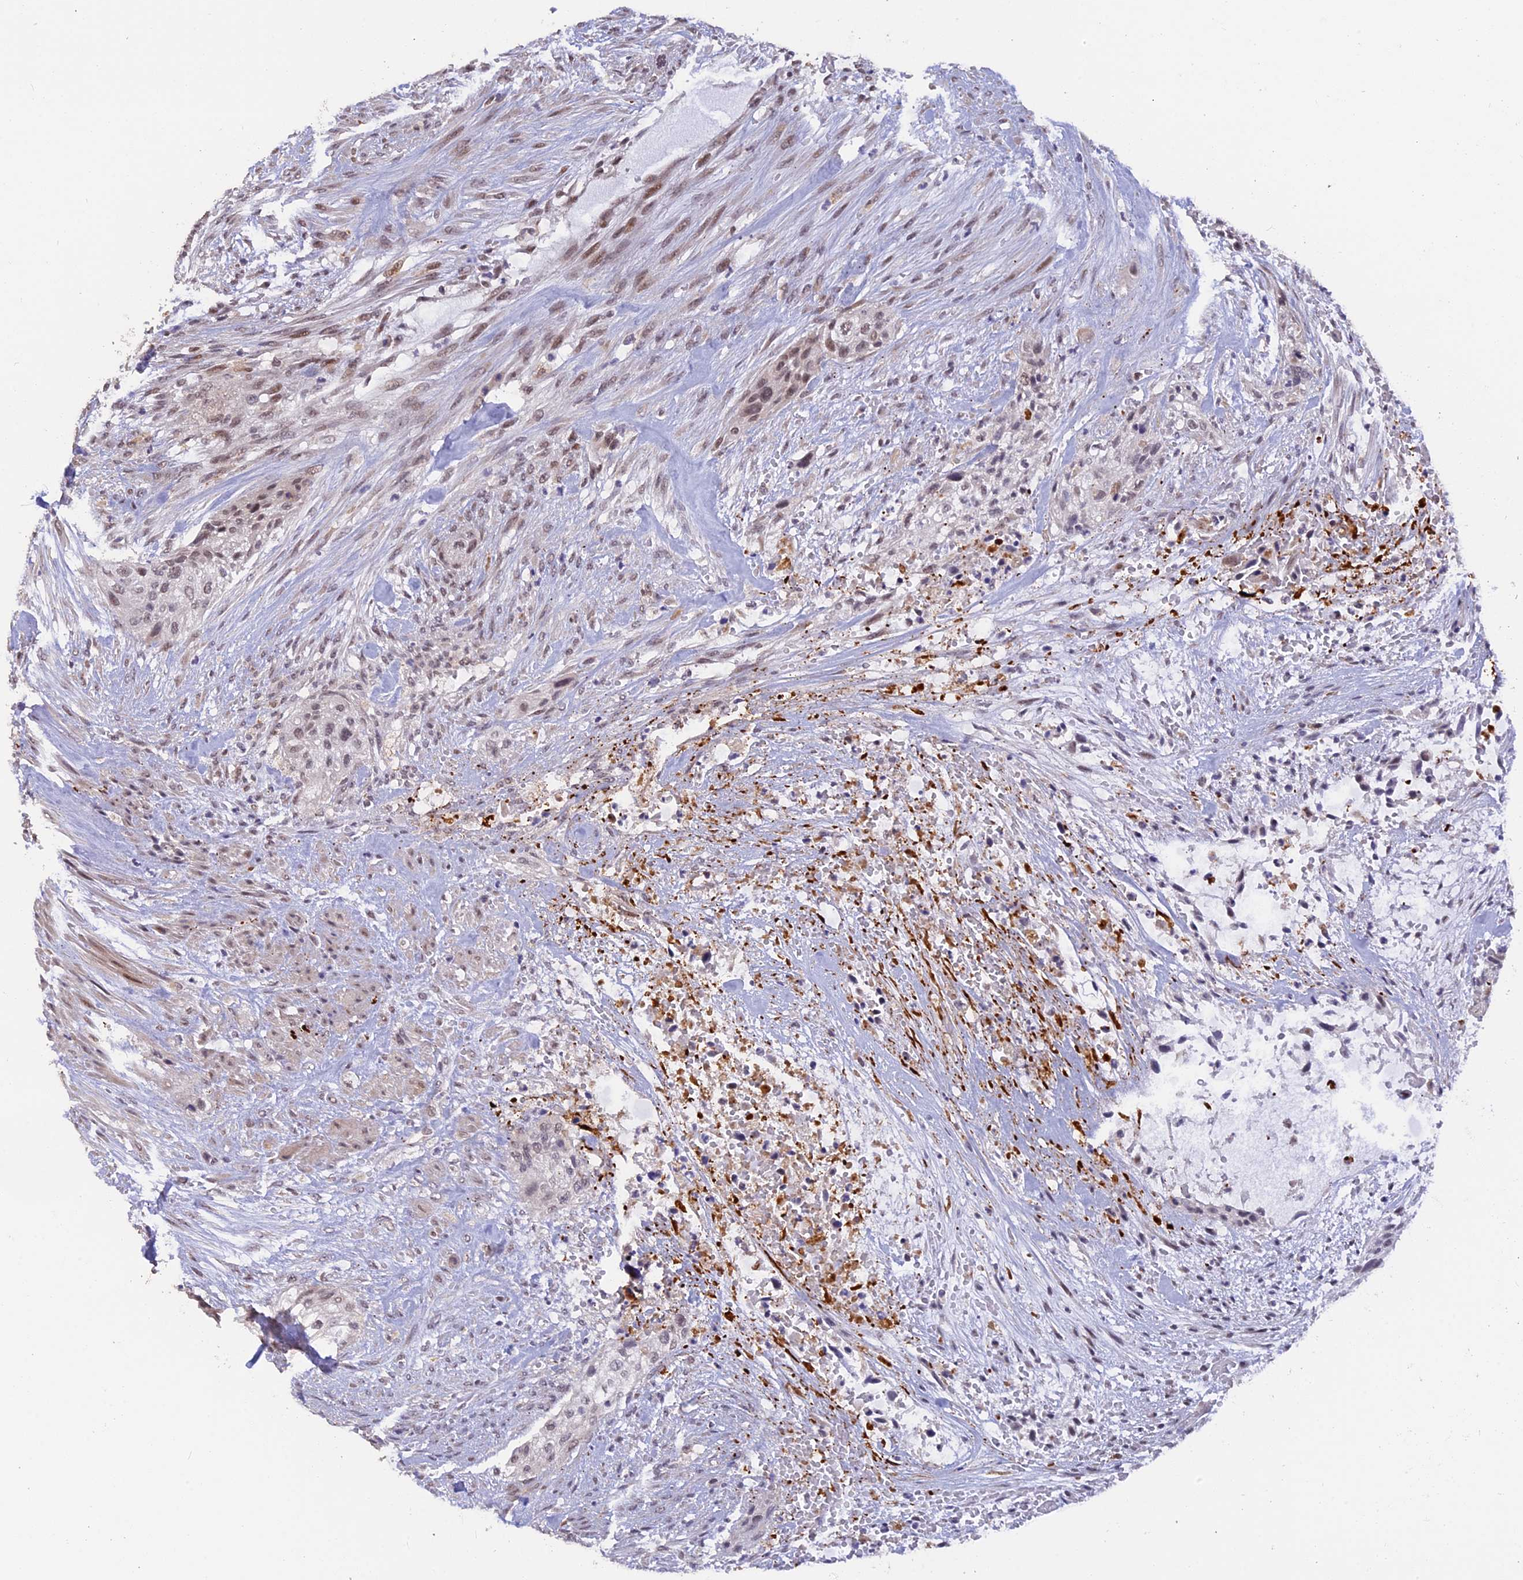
{"staining": {"intensity": "moderate", "quantity": "25%-75%", "location": "nuclear"}, "tissue": "urothelial cancer", "cell_type": "Tumor cells", "image_type": "cancer", "snomed": [{"axis": "morphology", "description": "Urothelial carcinoma, High grade"}, {"axis": "topography", "description": "Urinary bladder"}], "caption": "IHC of human urothelial cancer reveals medium levels of moderate nuclear expression in about 25%-75% of tumor cells.", "gene": "POLR2C", "patient": {"sex": "male", "age": 35}}